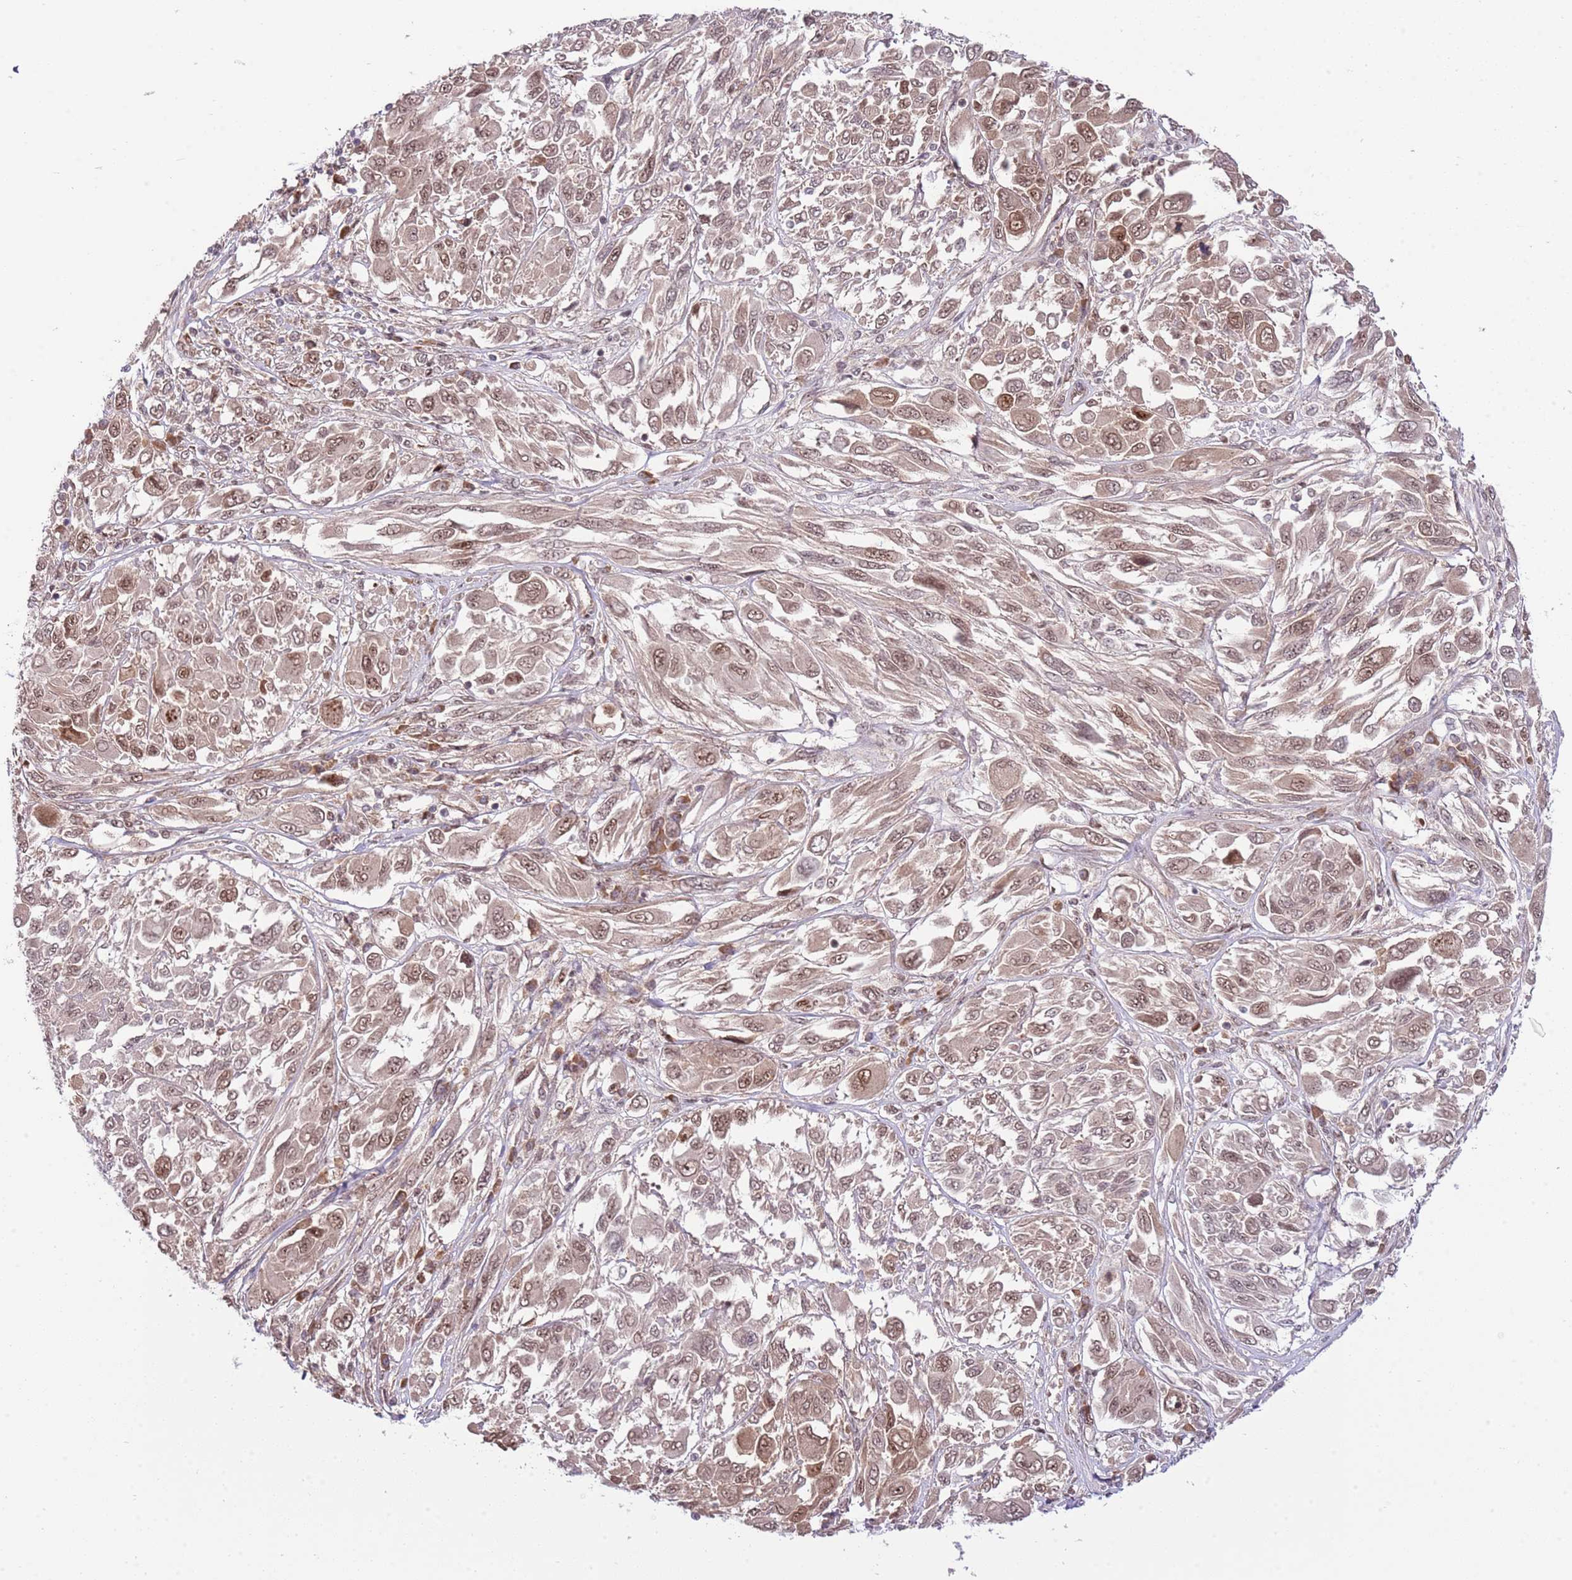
{"staining": {"intensity": "moderate", "quantity": ">75%", "location": "nuclear"}, "tissue": "melanoma", "cell_type": "Tumor cells", "image_type": "cancer", "snomed": [{"axis": "morphology", "description": "Malignant melanoma, NOS"}, {"axis": "topography", "description": "Skin"}], "caption": "Immunohistochemistry (IHC) photomicrograph of neoplastic tissue: malignant melanoma stained using immunohistochemistry (IHC) reveals medium levels of moderate protein expression localized specifically in the nuclear of tumor cells, appearing as a nuclear brown color.", "gene": "CHD1", "patient": {"sex": "female", "age": 91}}